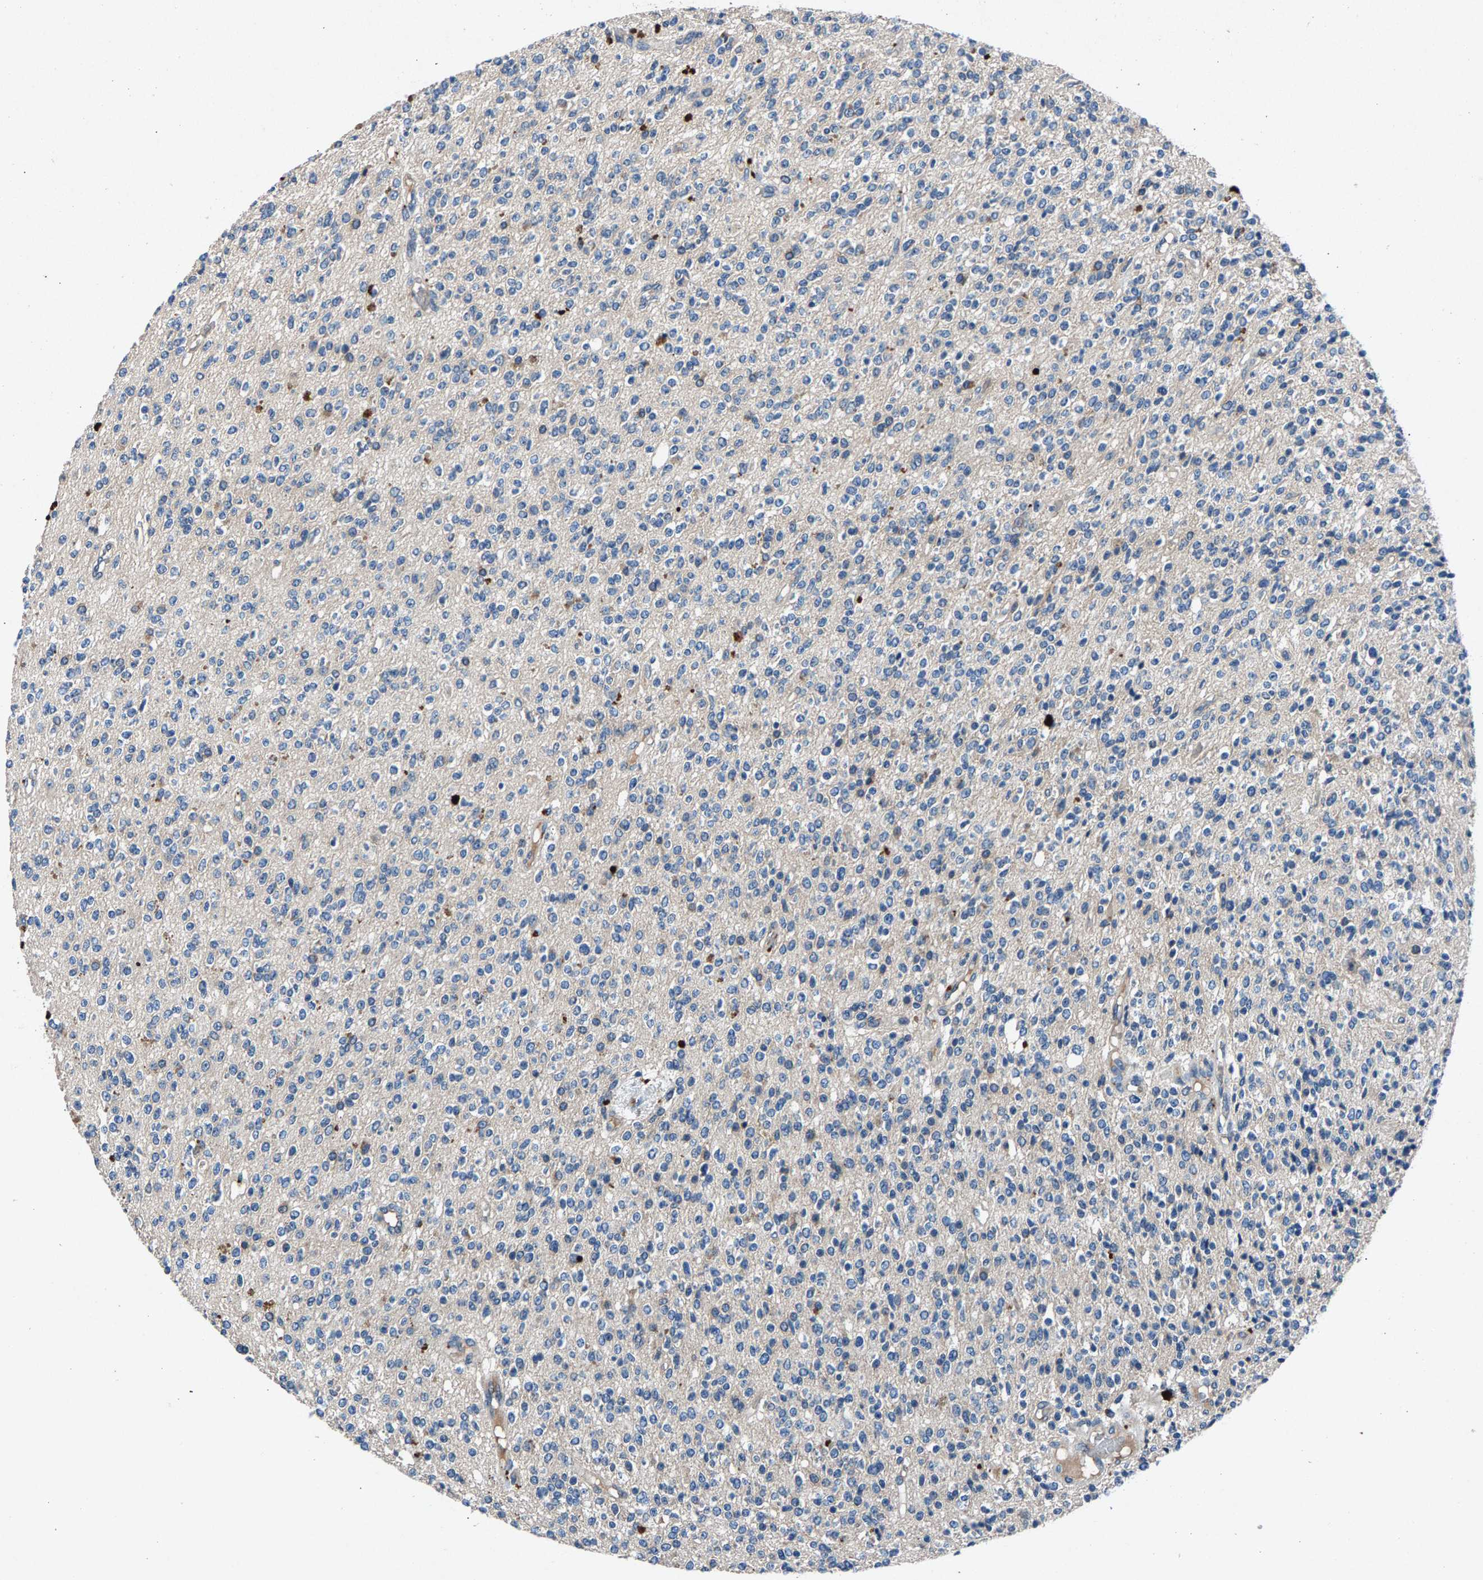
{"staining": {"intensity": "negative", "quantity": "none", "location": "none"}, "tissue": "glioma", "cell_type": "Tumor cells", "image_type": "cancer", "snomed": [{"axis": "morphology", "description": "Glioma, malignant, High grade"}, {"axis": "topography", "description": "Brain"}], "caption": "This image is of malignant high-grade glioma stained with immunohistochemistry (IHC) to label a protein in brown with the nuclei are counter-stained blue. There is no expression in tumor cells. The staining is performed using DAB (3,3'-diaminobenzidine) brown chromogen with nuclei counter-stained in using hematoxylin.", "gene": "PRXL2C", "patient": {"sex": "male", "age": 34}}